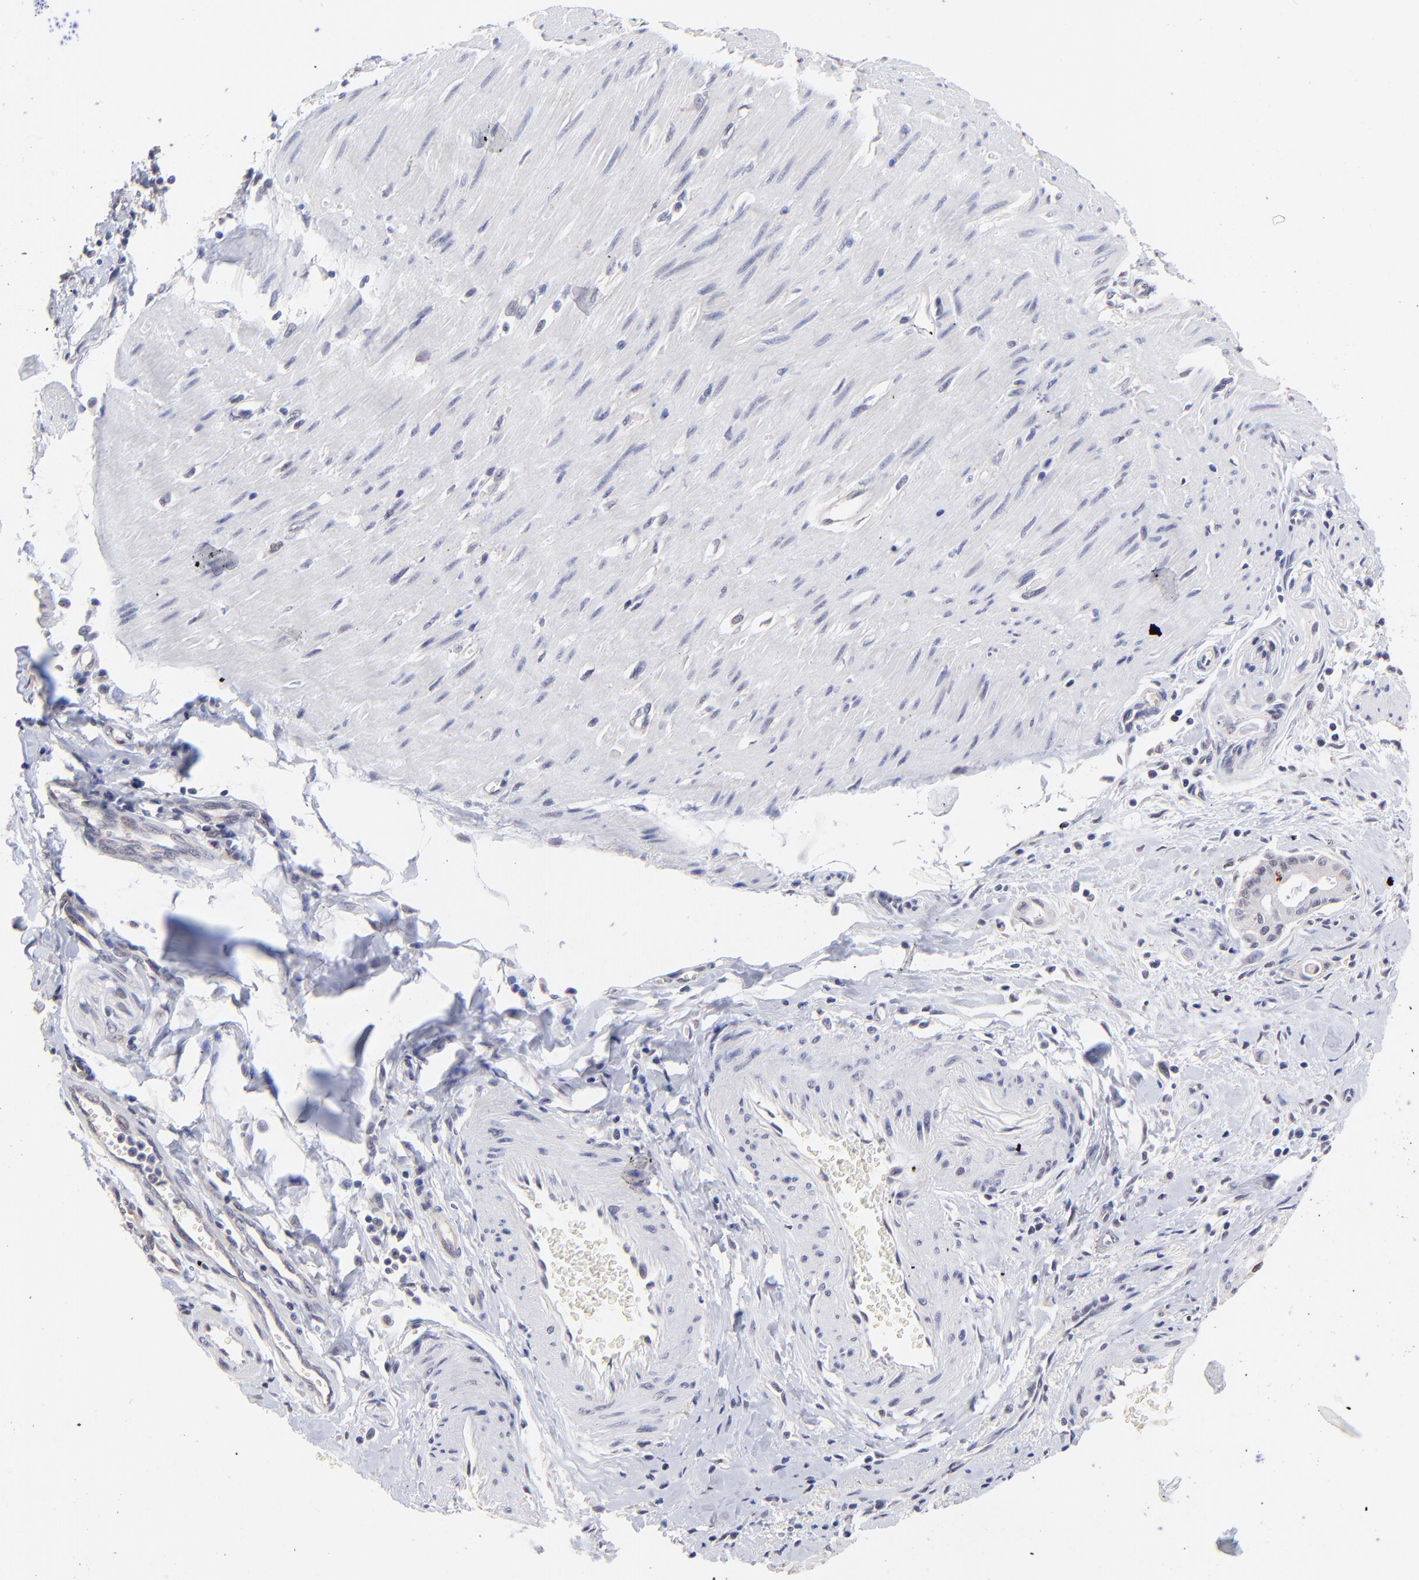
{"staining": {"intensity": "negative", "quantity": "none", "location": "none"}, "tissue": "pancreatic cancer", "cell_type": "Tumor cells", "image_type": "cancer", "snomed": [{"axis": "morphology", "description": "Adenocarcinoma, NOS"}, {"axis": "topography", "description": "Pancreas"}], "caption": "There is no significant expression in tumor cells of pancreatic adenocarcinoma.", "gene": "ZNF747", "patient": {"sex": "male", "age": 59}}